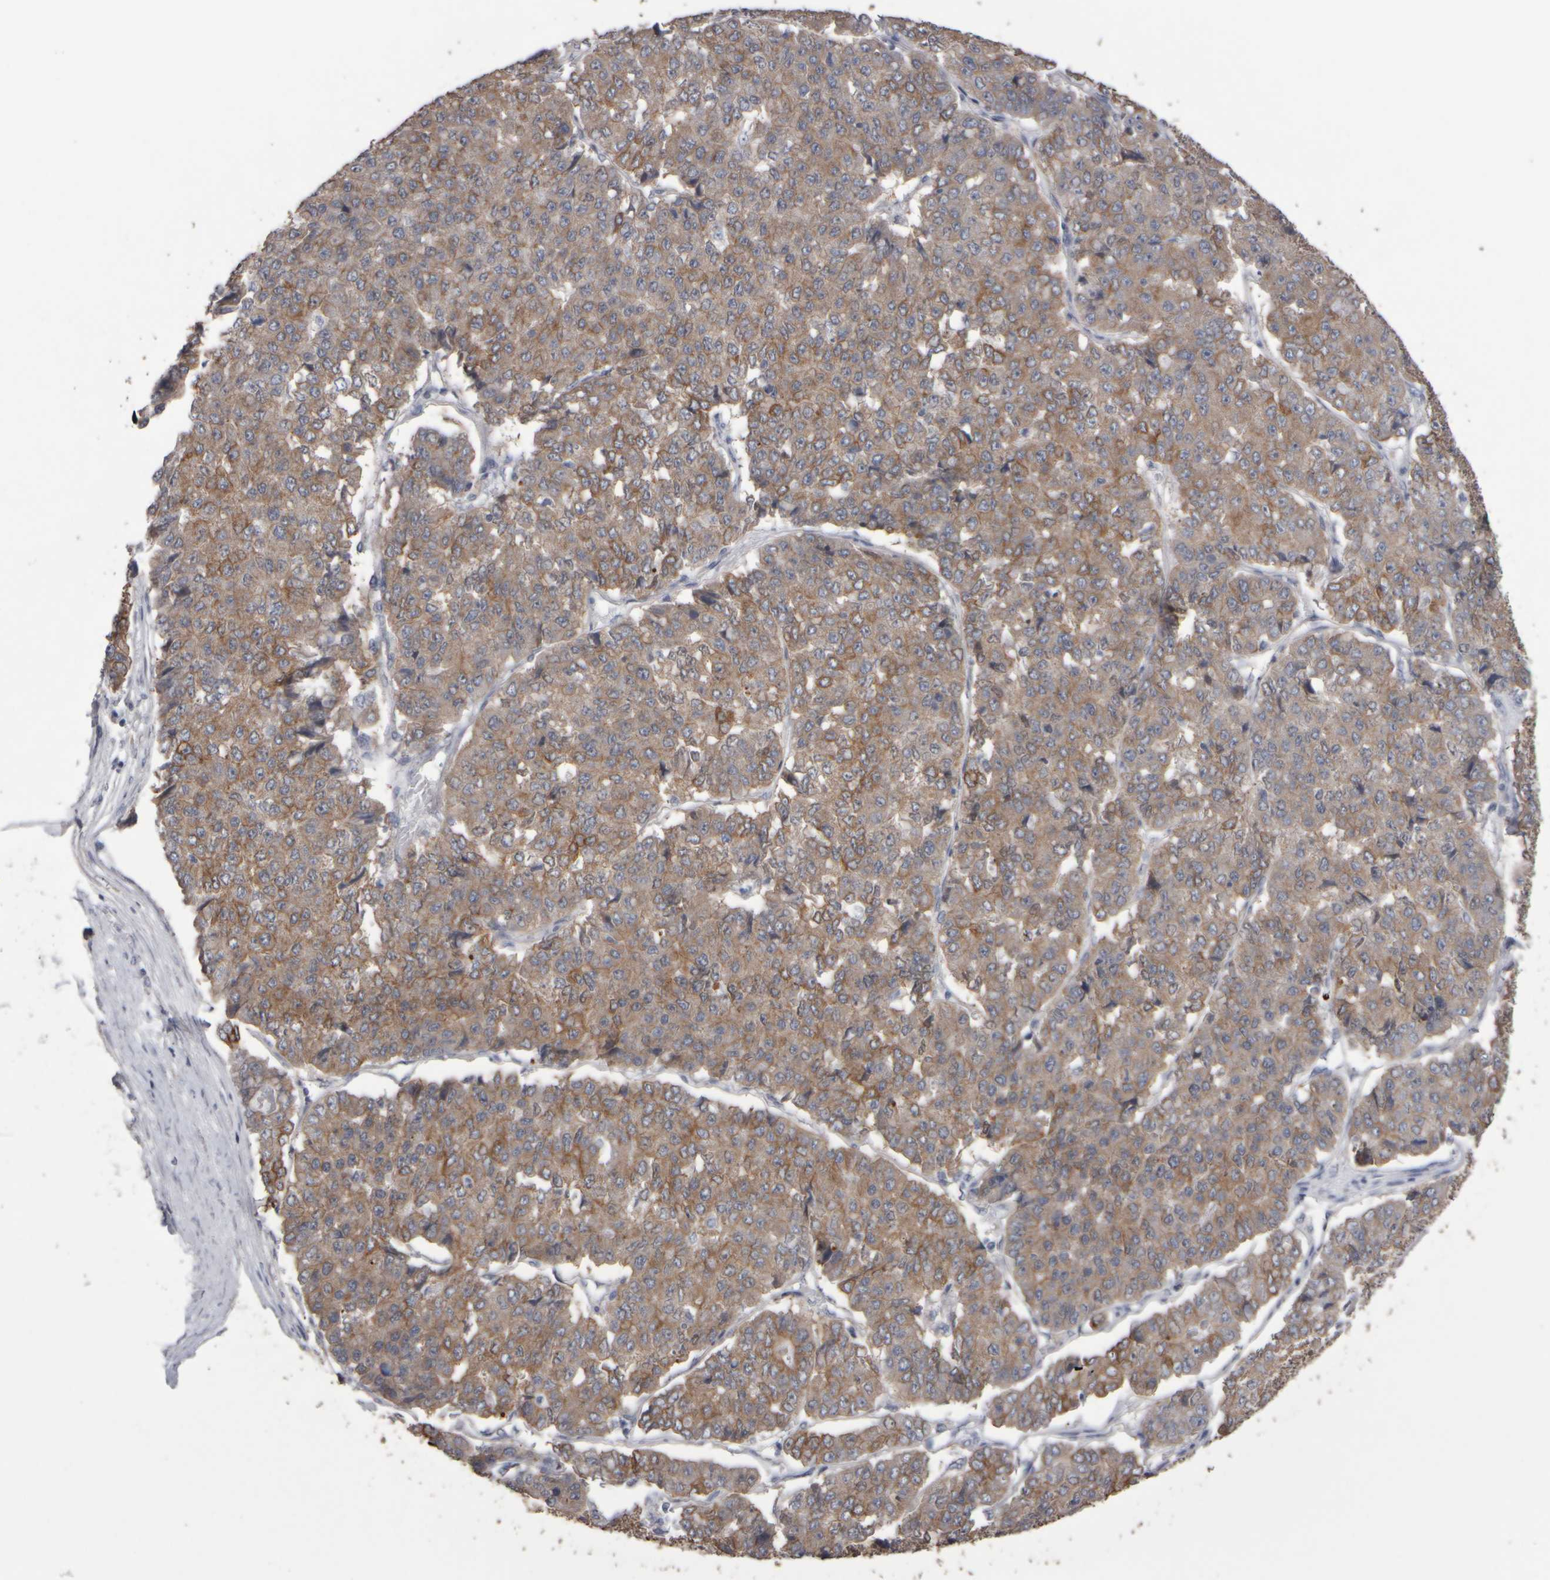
{"staining": {"intensity": "moderate", "quantity": ">75%", "location": "cytoplasmic/membranous"}, "tissue": "pancreatic cancer", "cell_type": "Tumor cells", "image_type": "cancer", "snomed": [{"axis": "morphology", "description": "Adenocarcinoma, NOS"}, {"axis": "topography", "description": "Pancreas"}], "caption": "Immunohistochemical staining of human pancreatic adenocarcinoma reveals medium levels of moderate cytoplasmic/membranous positivity in about >75% of tumor cells. (Brightfield microscopy of DAB IHC at high magnification).", "gene": "EPHX2", "patient": {"sex": "male", "age": 50}}